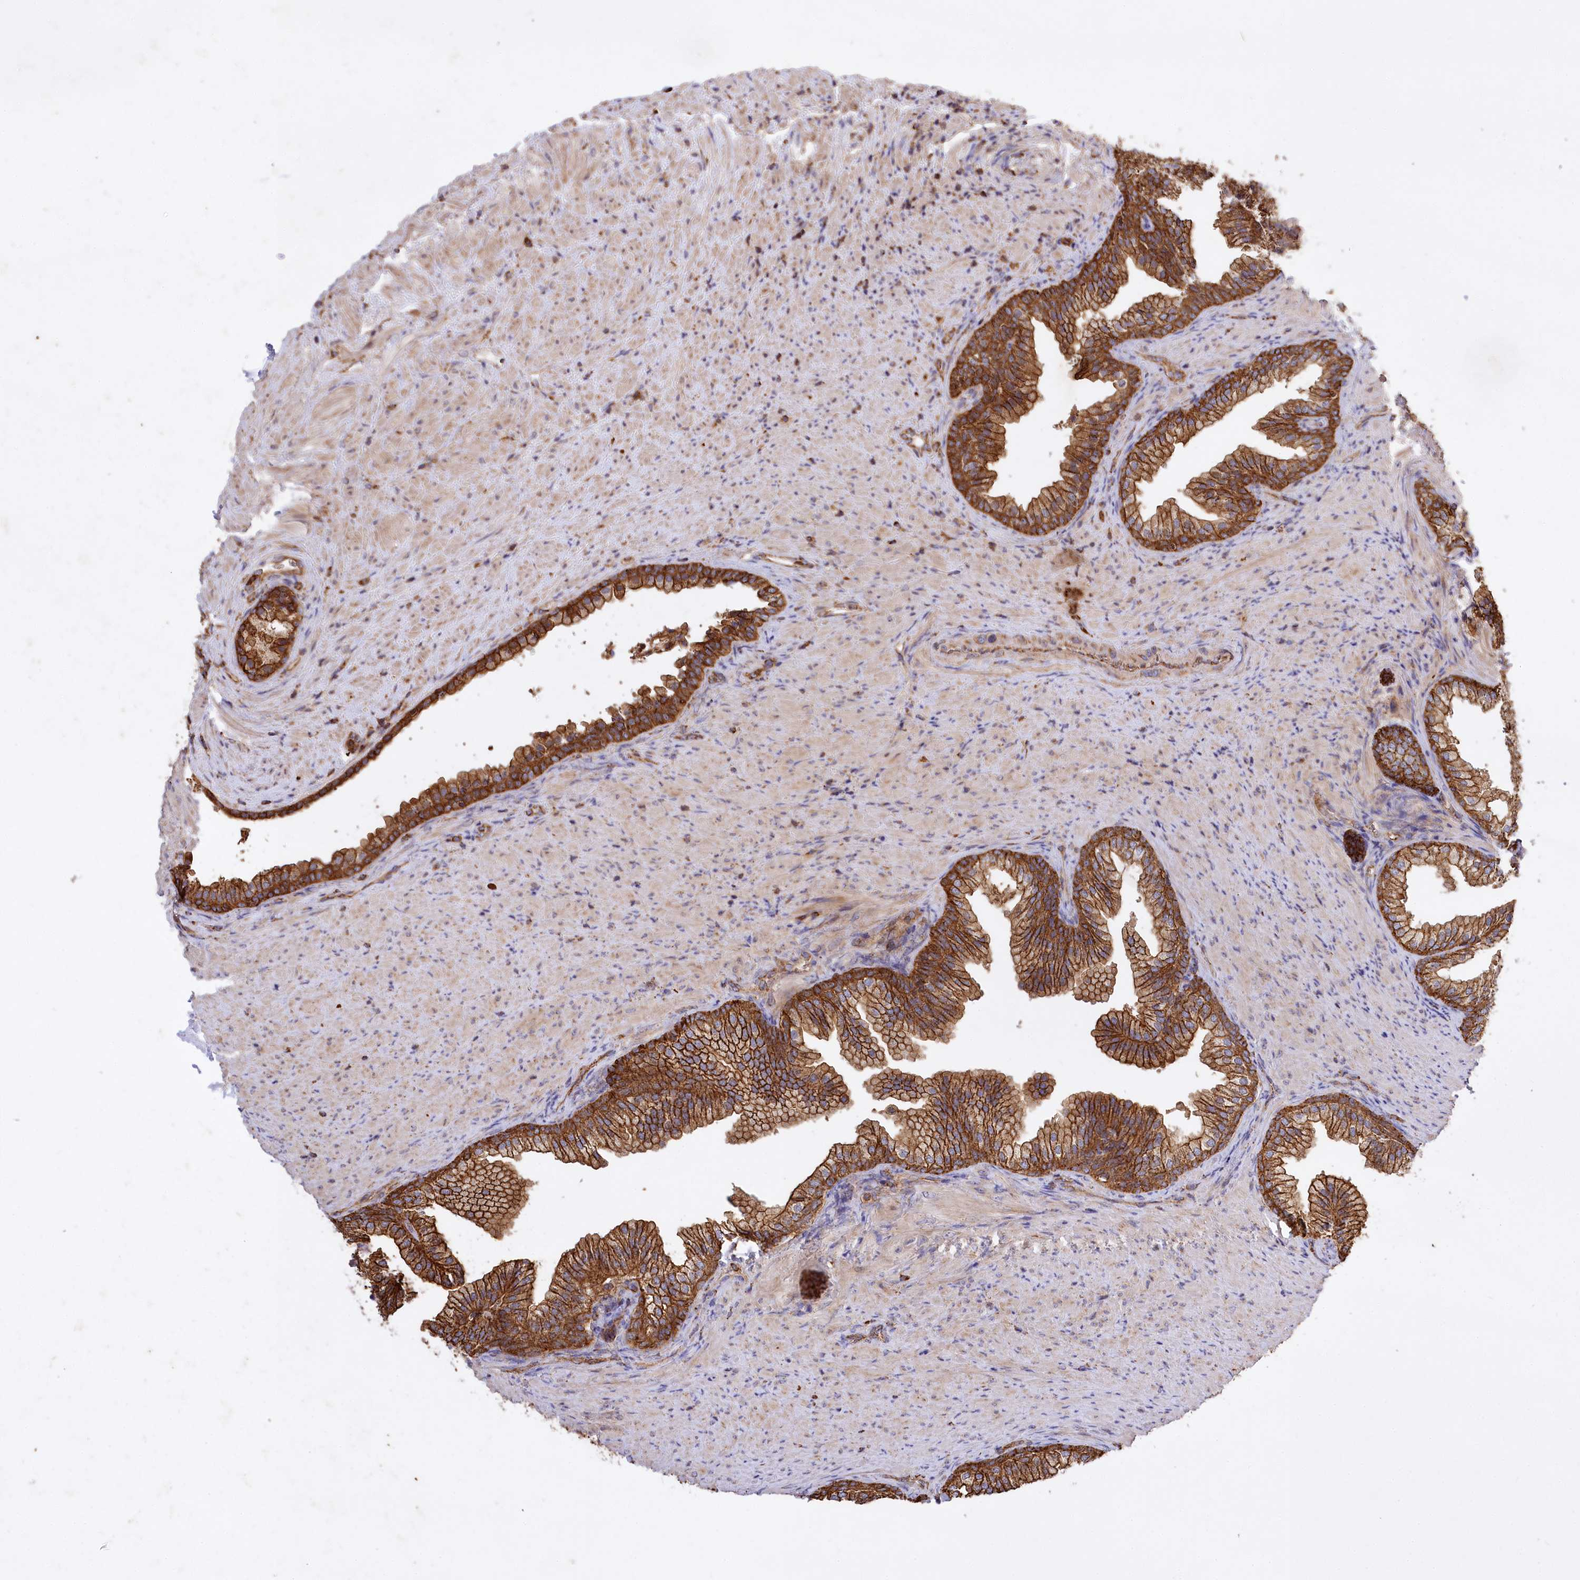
{"staining": {"intensity": "strong", "quantity": ">75%", "location": "cytoplasmic/membranous"}, "tissue": "prostate", "cell_type": "Glandular cells", "image_type": "normal", "snomed": [{"axis": "morphology", "description": "Normal tissue, NOS"}, {"axis": "topography", "description": "Prostate"}], "caption": "Protein staining shows strong cytoplasmic/membranous positivity in approximately >75% of glandular cells in benign prostate. Using DAB (3,3'-diaminobenzidine) (brown) and hematoxylin (blue) stains, captured at high magnification using brightfield microscopy.", "gene": "CARD19", "patient": {"sex": "male", "age": 76}}